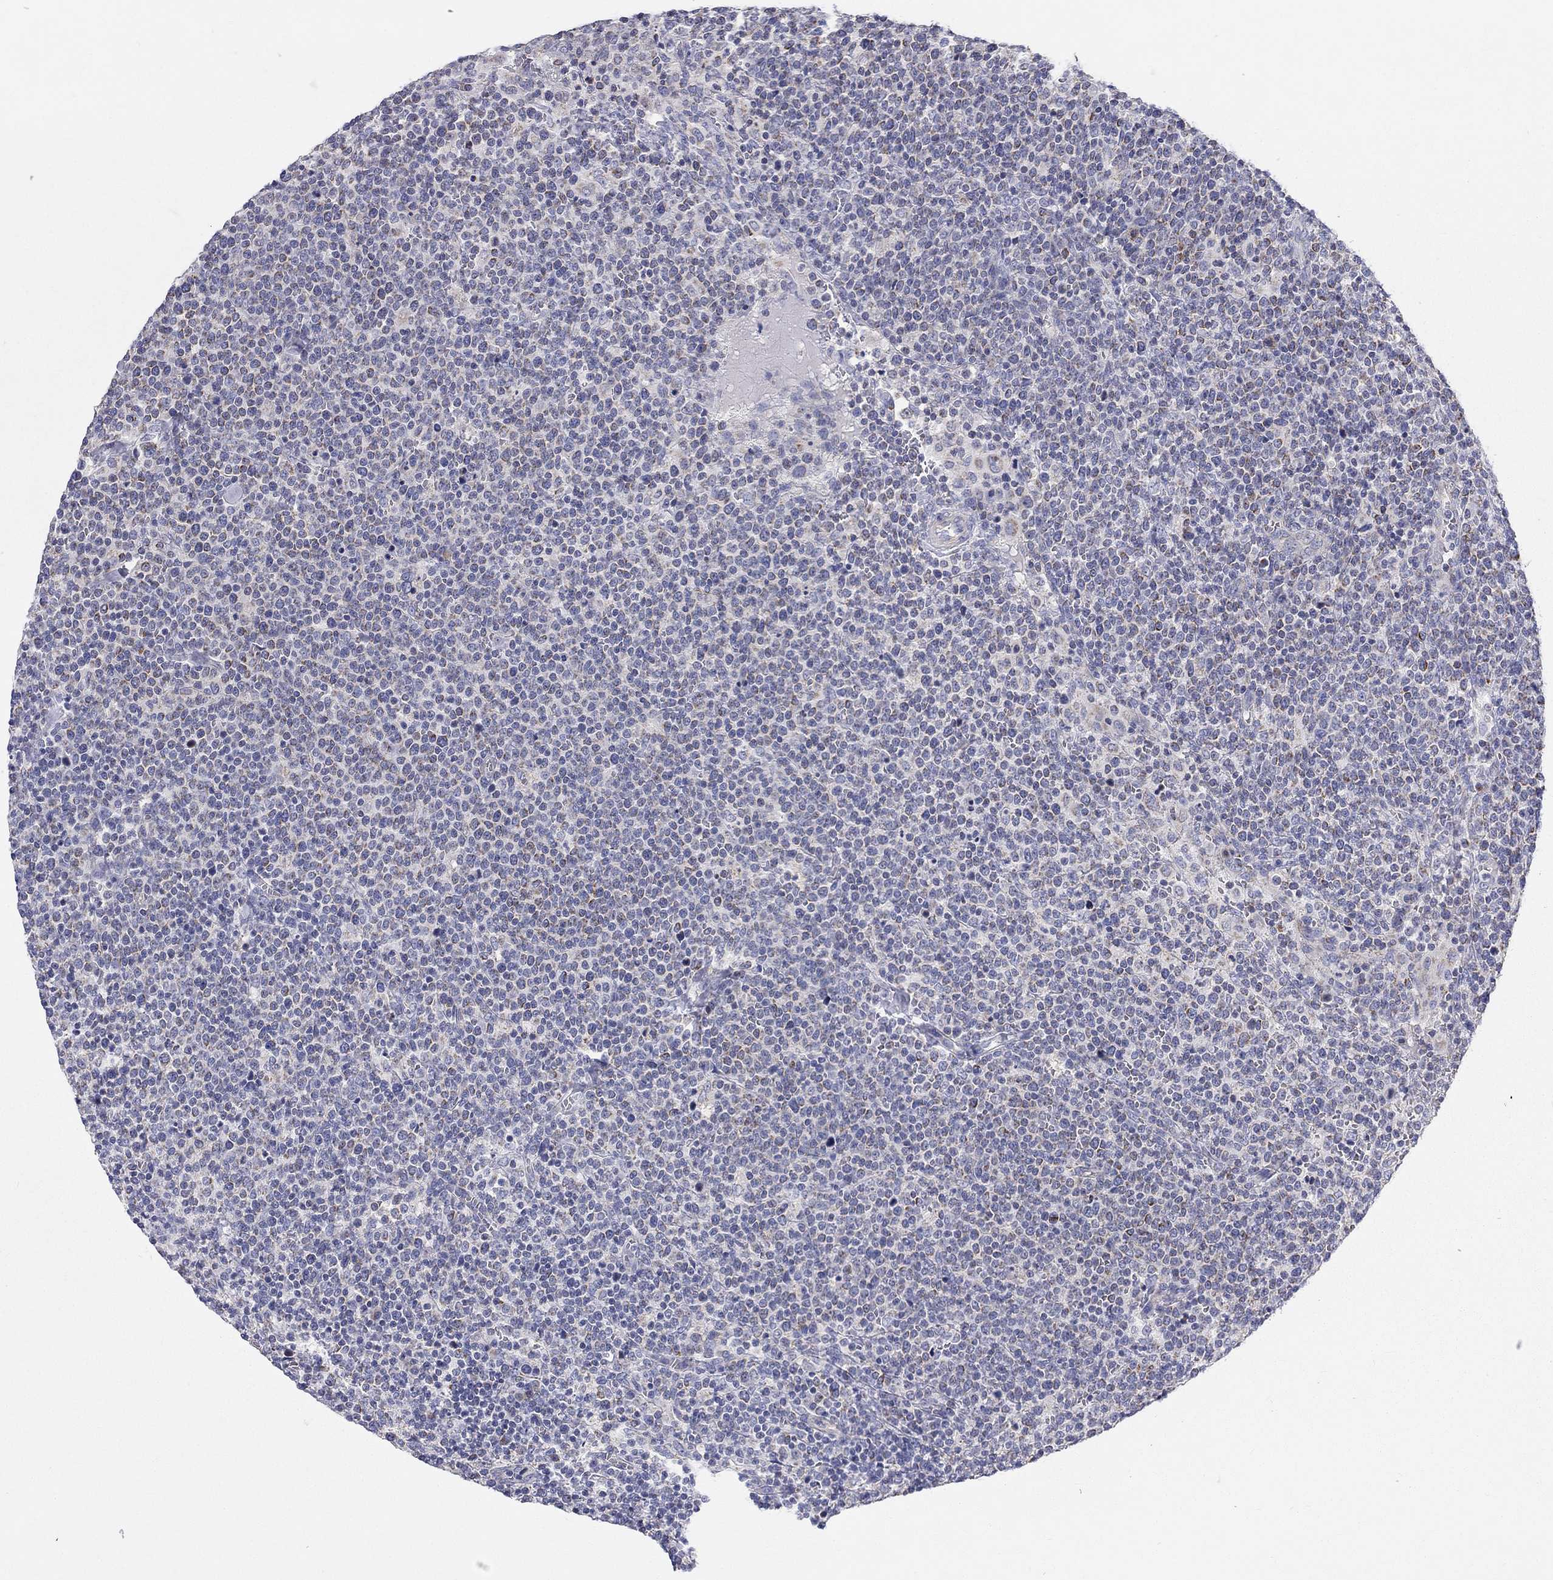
{"staining": {"intensity": "negative", "quantity": "none", "location": "none"}, "tissue": "lymphoma", "cell_type": "Tumor cells", "image_type": "cancer", "snomed": [{"axis": "morphology", "description": "Malignant lymphoma, non-Hodgkin's type, High grade"}, {"axis": "topography", "description": "Lymph node"}], "caption": "Lymphoma stained for a protein using immunohistochemistry demonstrates no staining tumor cells.", "gene": "RCAN1", "patient": {"sex": "male", "age": 61}}